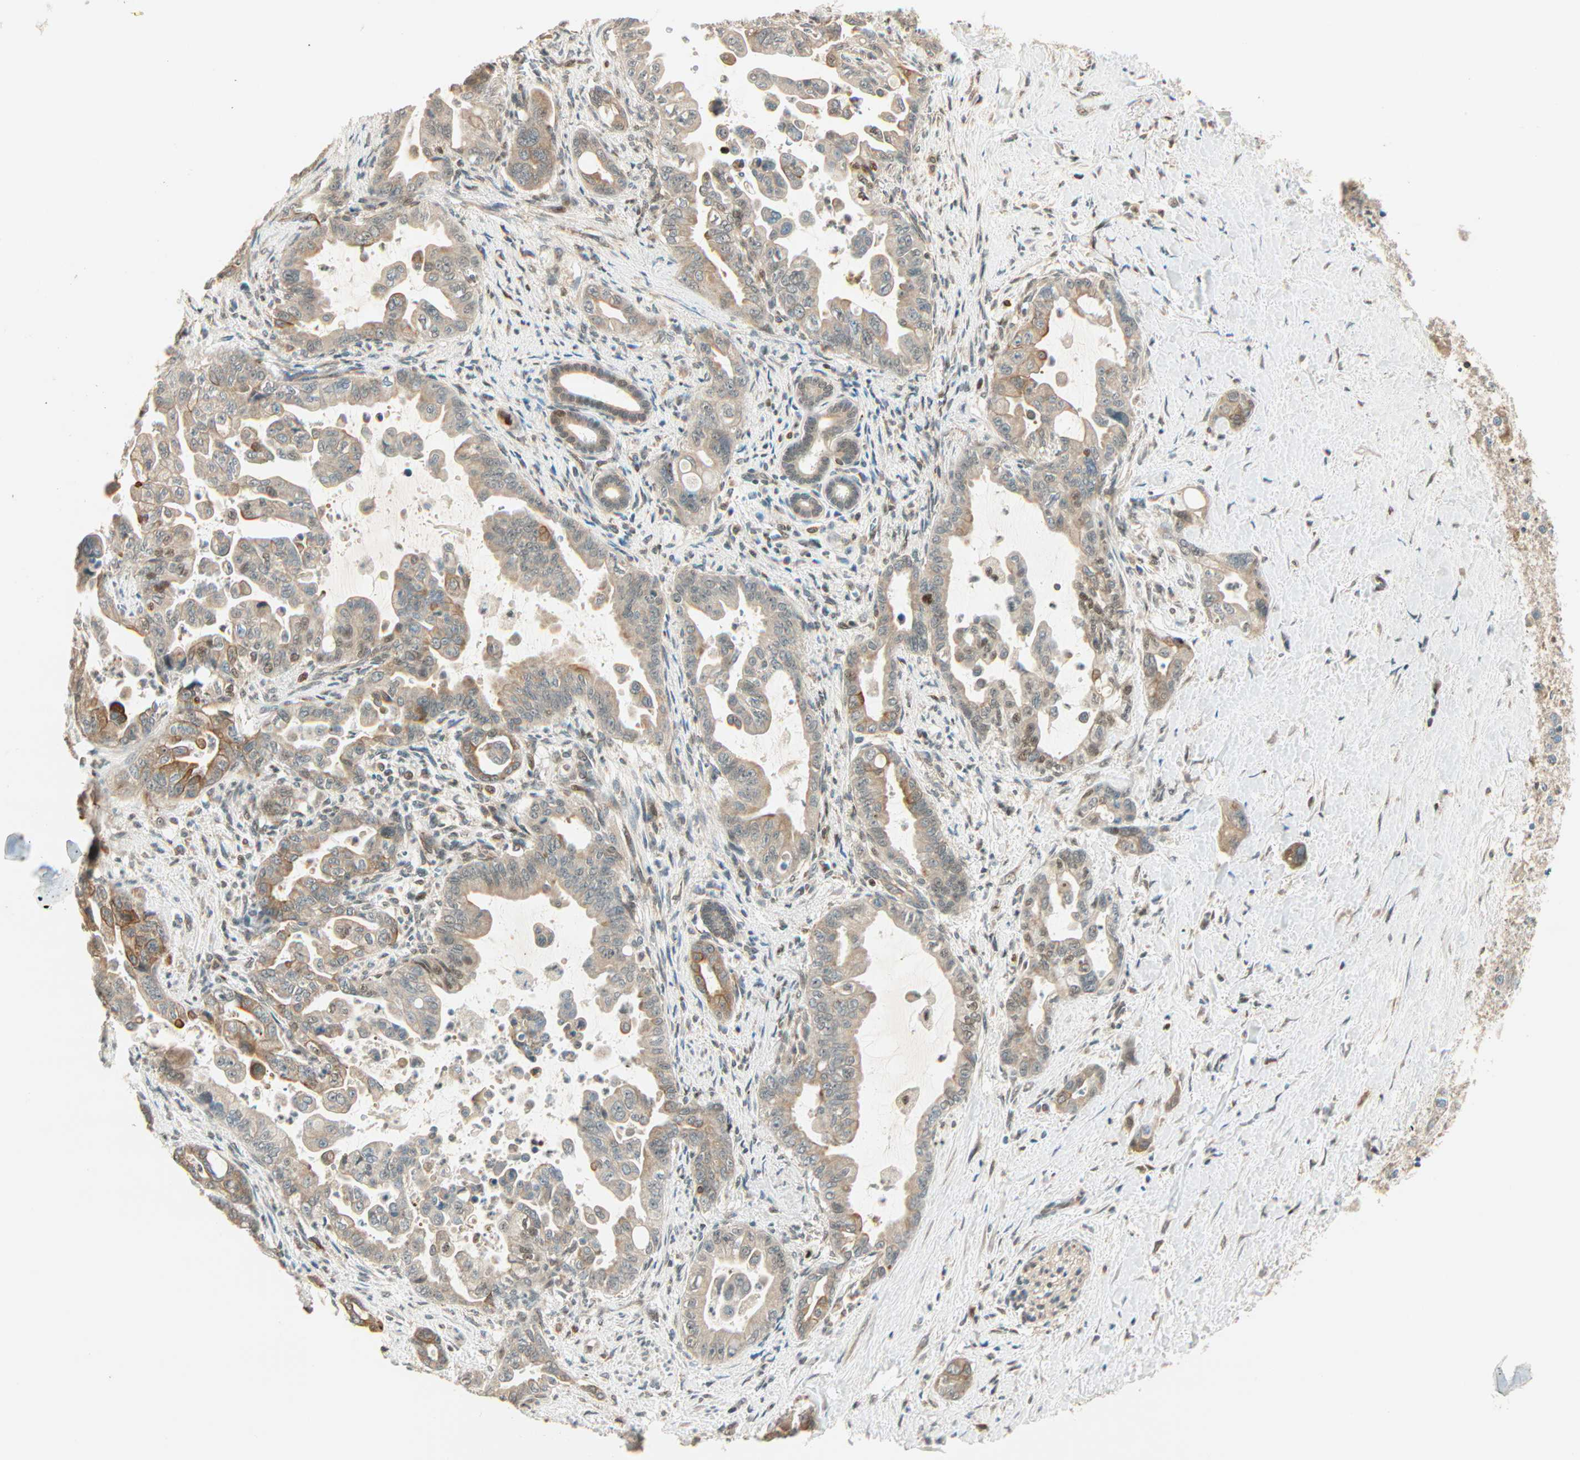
{"staining": {"intensity": "moderate", "quantity": ">75%", "location": "cytoplasmic/membranous,nuclear"}, "tissue": "pancreatic cancer", "cell_type": "Tumor cells", "image_type": "cancer", "snomed": [{"axis": "morphology", "description": "Adenocarcinoma, NOS"}, {"axis": "topography", "description": "Pancreas"}], "caption": "Protein staining displays moderate cytoplasmic/membranous and nuclear expression in approximately >75% of tumor cells in pancreatic cancer.", "gene": "PNPLA6", "patient": {"sex": "male", "age": 70}}